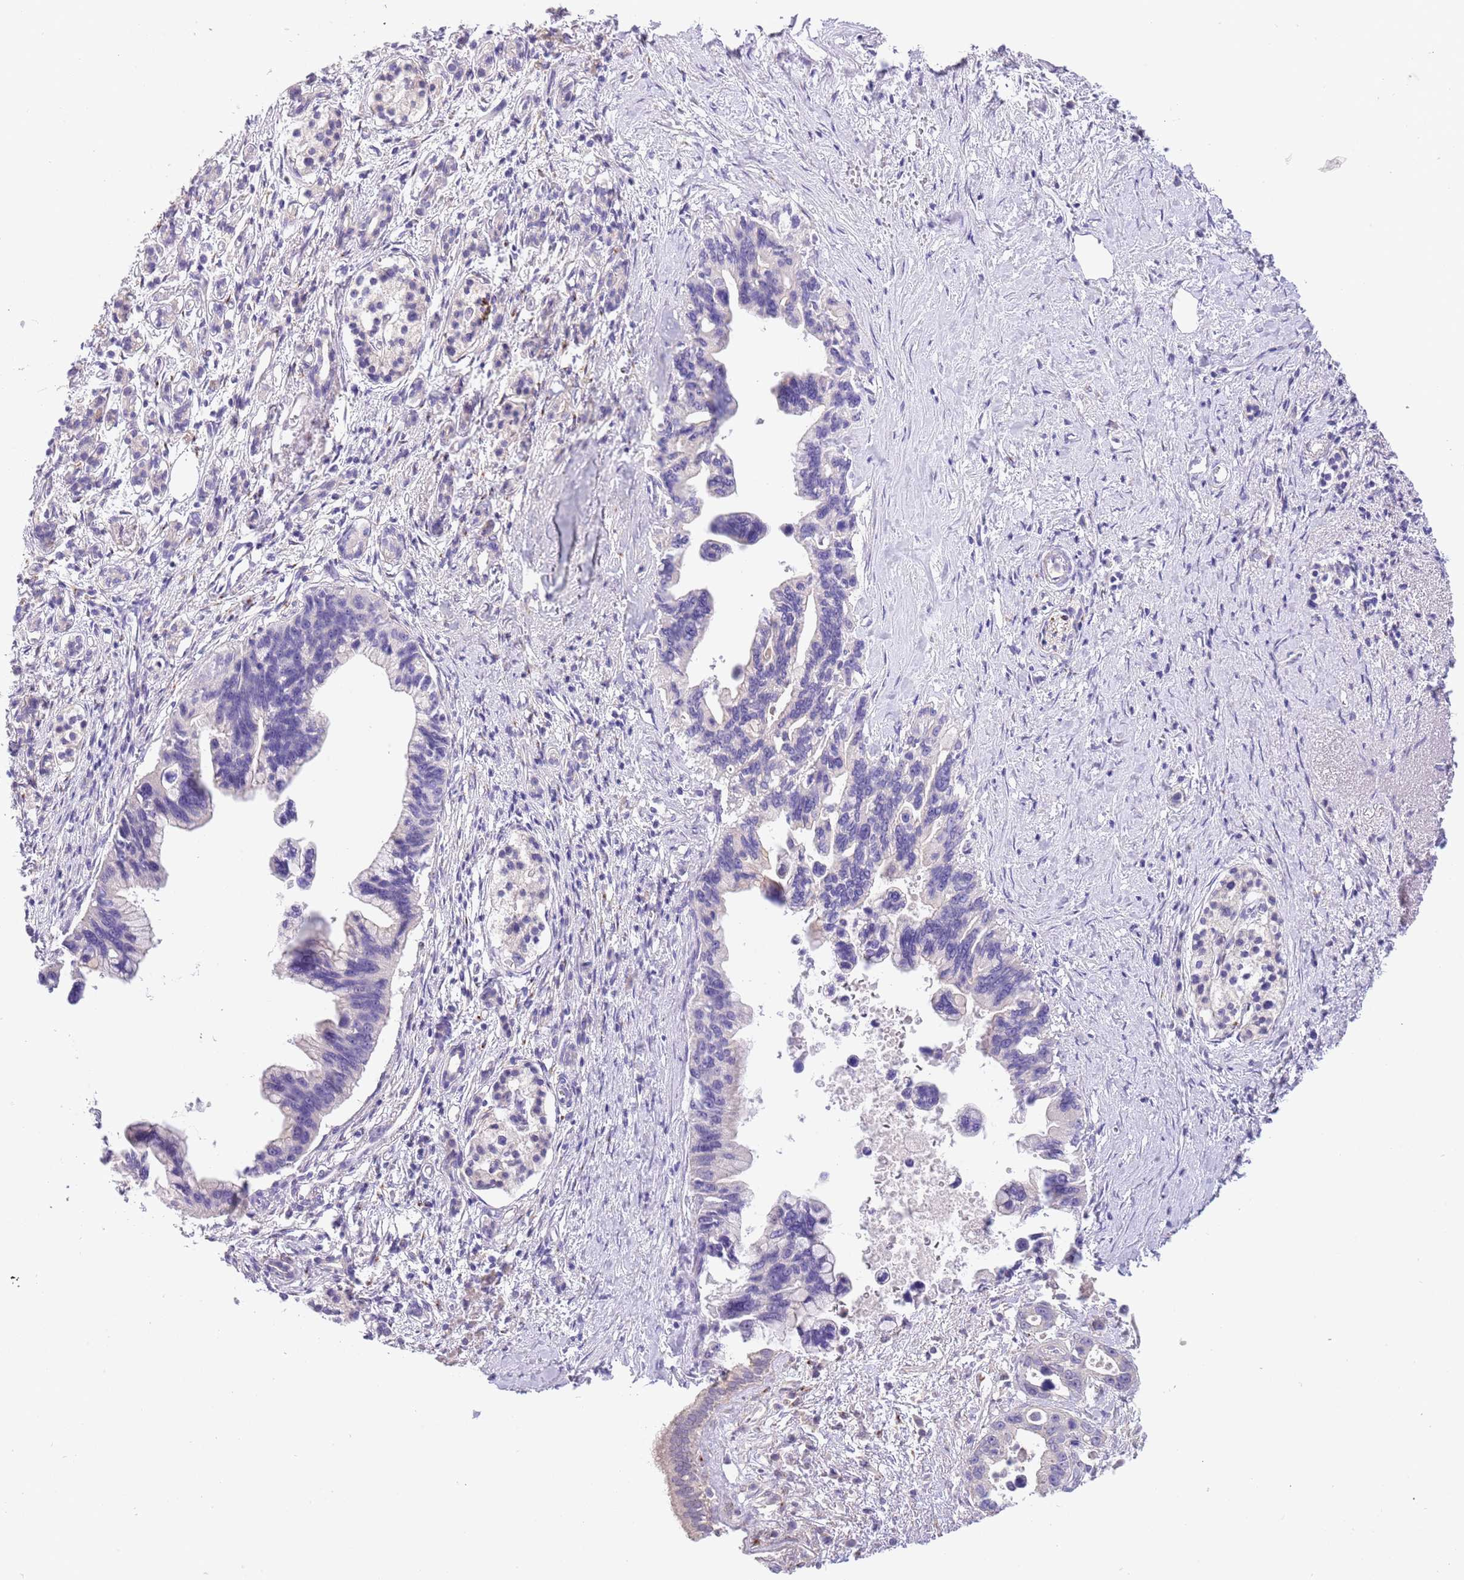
{"staining": {"intensity": "negative", "quantity": "none", "location": "none"}, "tissue": "pancreatic cancer", "cell_type": "Tumor cells", "image_type": "cancer", "snomed": [{"axis": "morphology", "description": "Adenocarcinoma, NOS"}, {"axis": "topography", "description": "Pancreas"}], "caption": "IHC of human pancreatic cancer displays no expression in tumor cells.", "gene": "CFAP73", "patient": {"sex": "female", "age": 83}}